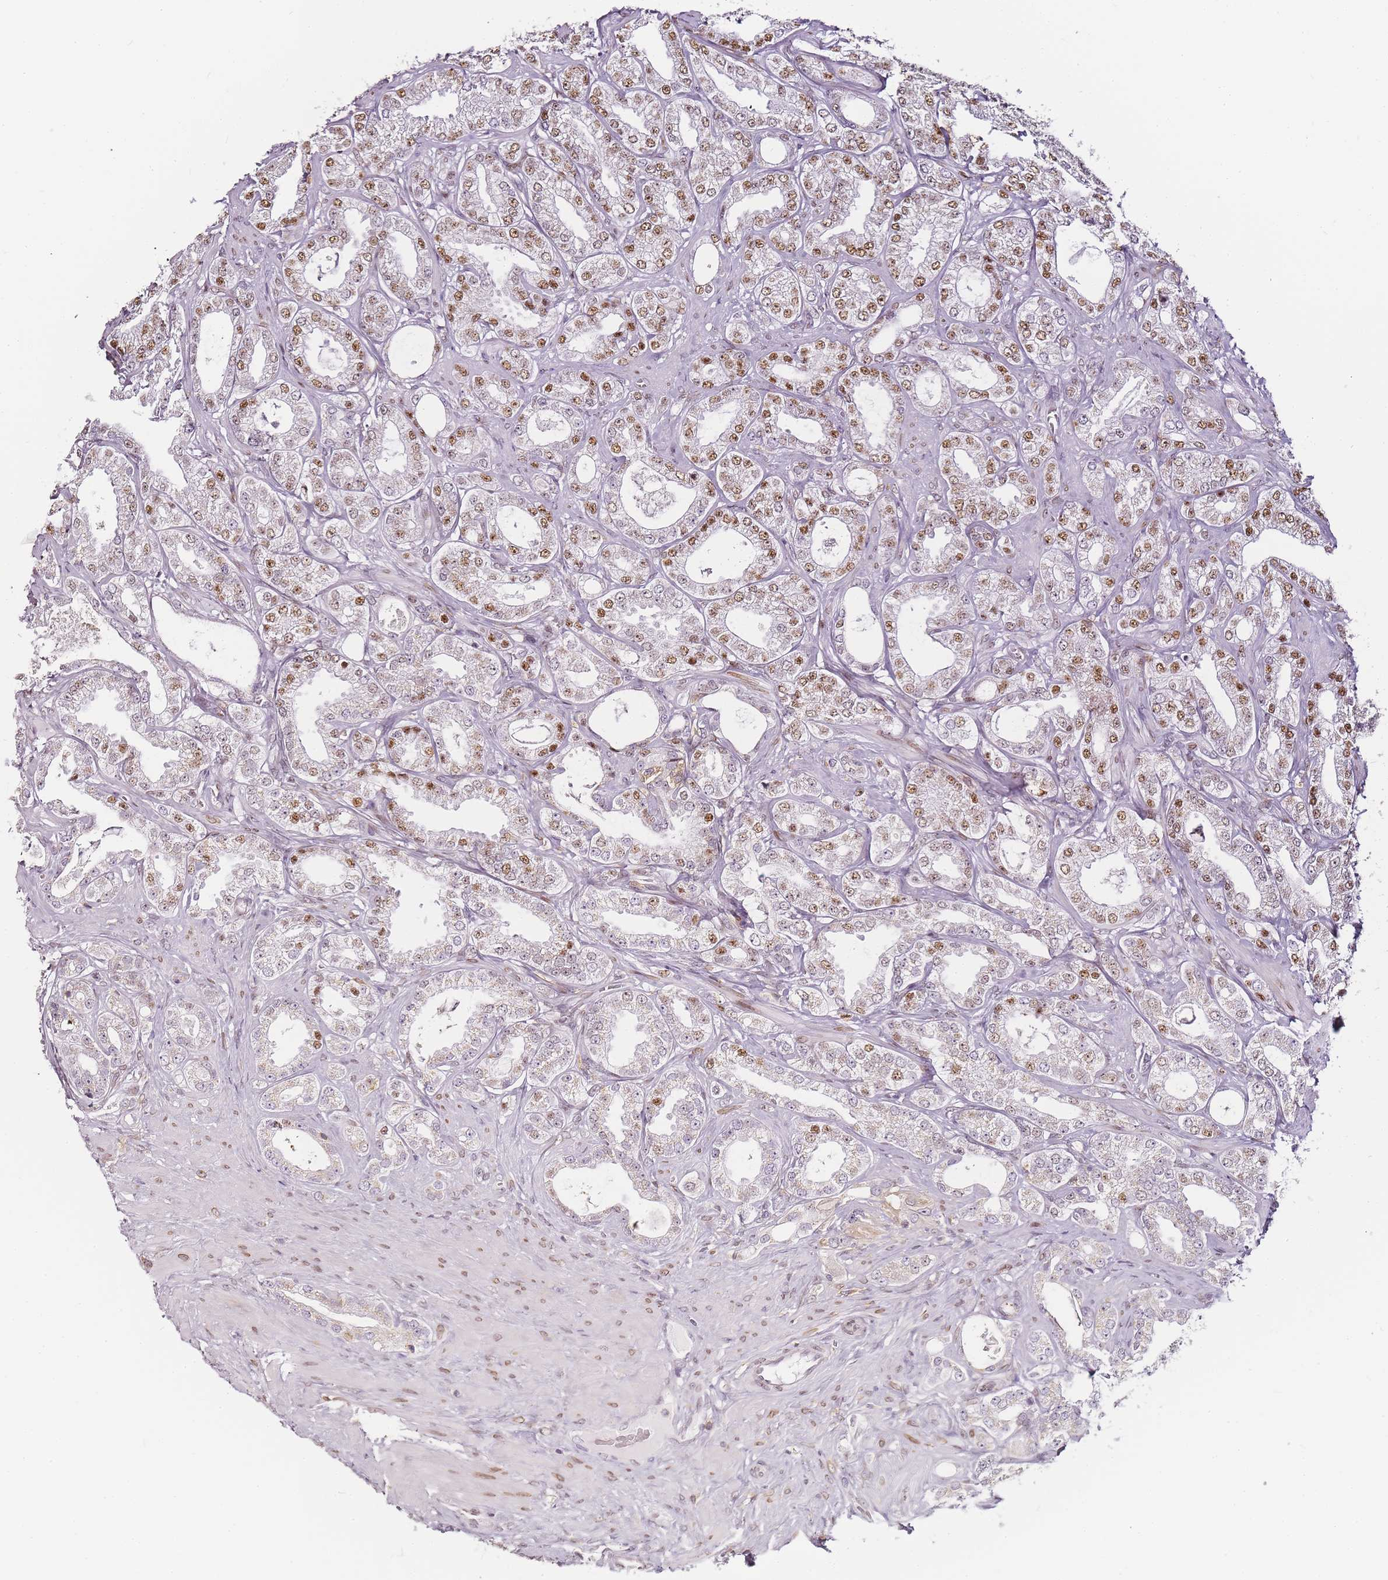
{"staining": {"intensity": "moderate", "quantity": "25%-75%", "location": "nuclear"}, "tissue": "prostate cancer", "cell_type": "Tumor cells", "image_type": "cancer", "snomed": [{"axis": "morphology", "description": "Adenocarcinoma, Low grade"}, {"axis": "topography", "description": "Prostate"}], "caption": "The immunohistochemical stain labels moderate nuclear expression in tumor cells of prostate cancer (adenocarcinoma (low-grade)) tissue. The staining was performed using DAB to visualize the protein expression in brown, while the nuclei were stained in blue with hematoxylin (Magnification: 20x).", "gene": "JAKMIP1", "patient": {"sex": "male", "age": 63}}